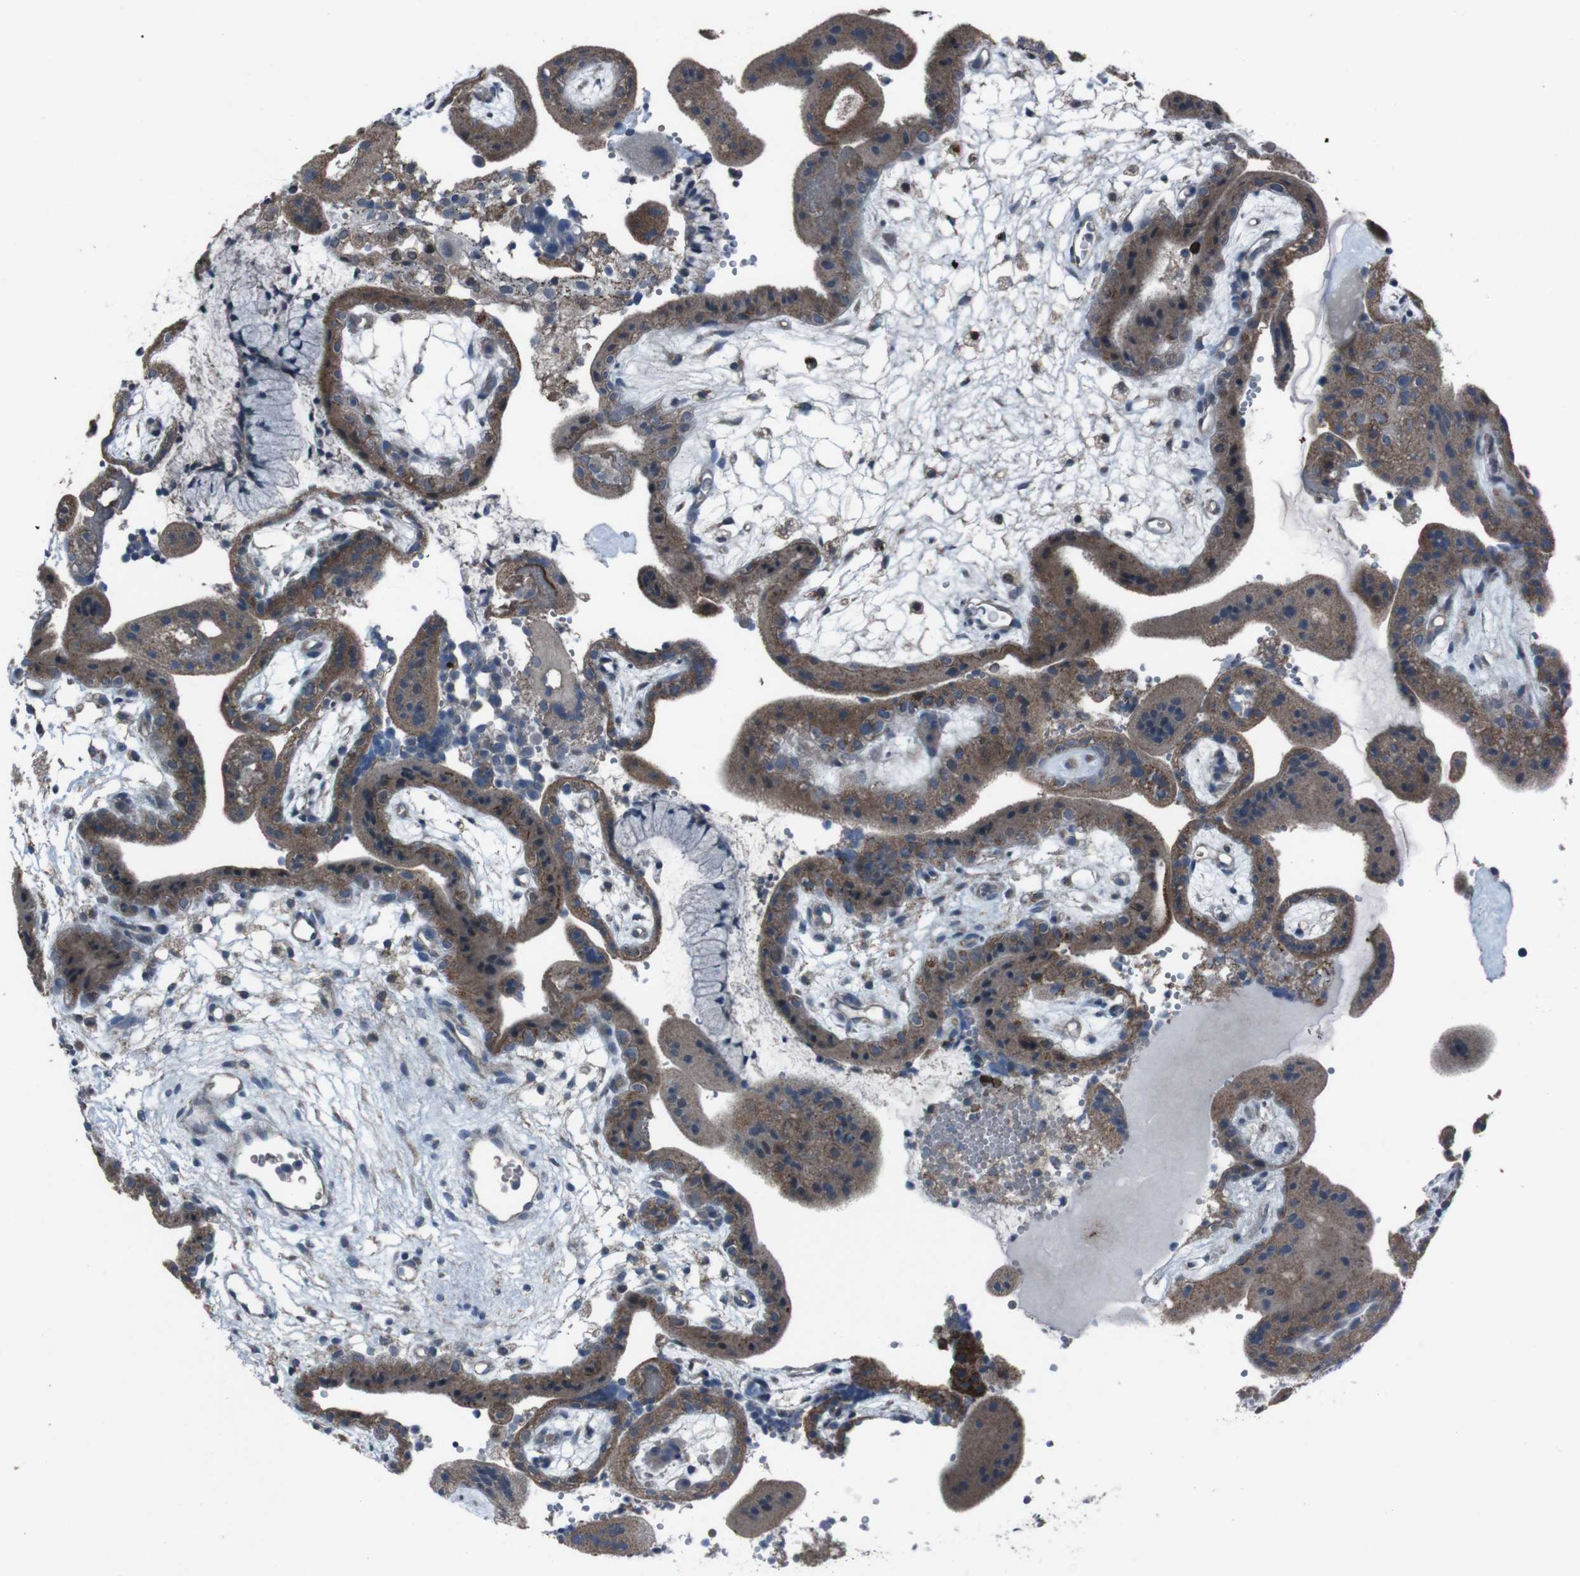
{"staining": {"intensity": "moderate", "quantity": ">75%", "location": "cytoplasmic/membranous"}, "tissue": "placenta", "cell_type": "Trophoblastic cells", "image_type": "normal", "snomed": [{"axis": "morphology", "description": "Normal tissue, NOS"}, {"axis": "topography", "description": "Placenta"}], "caption": "High-power microscopy captured an immunohistochemistry (IHC) micrograph of unremarkable placenta, revealing moderate cytoplasmic/membranous positivity in approximately >75% of trophoblastic cells. The staining was performed using DAB (3,3'-diaminobenzidine) to visualize the protein expression in brown, while the nuclei were stained in blue with hematoxylin (Magnification: 20x).", "gene": "EFNA5", "patient": {"sex": "female", "age": 18}}